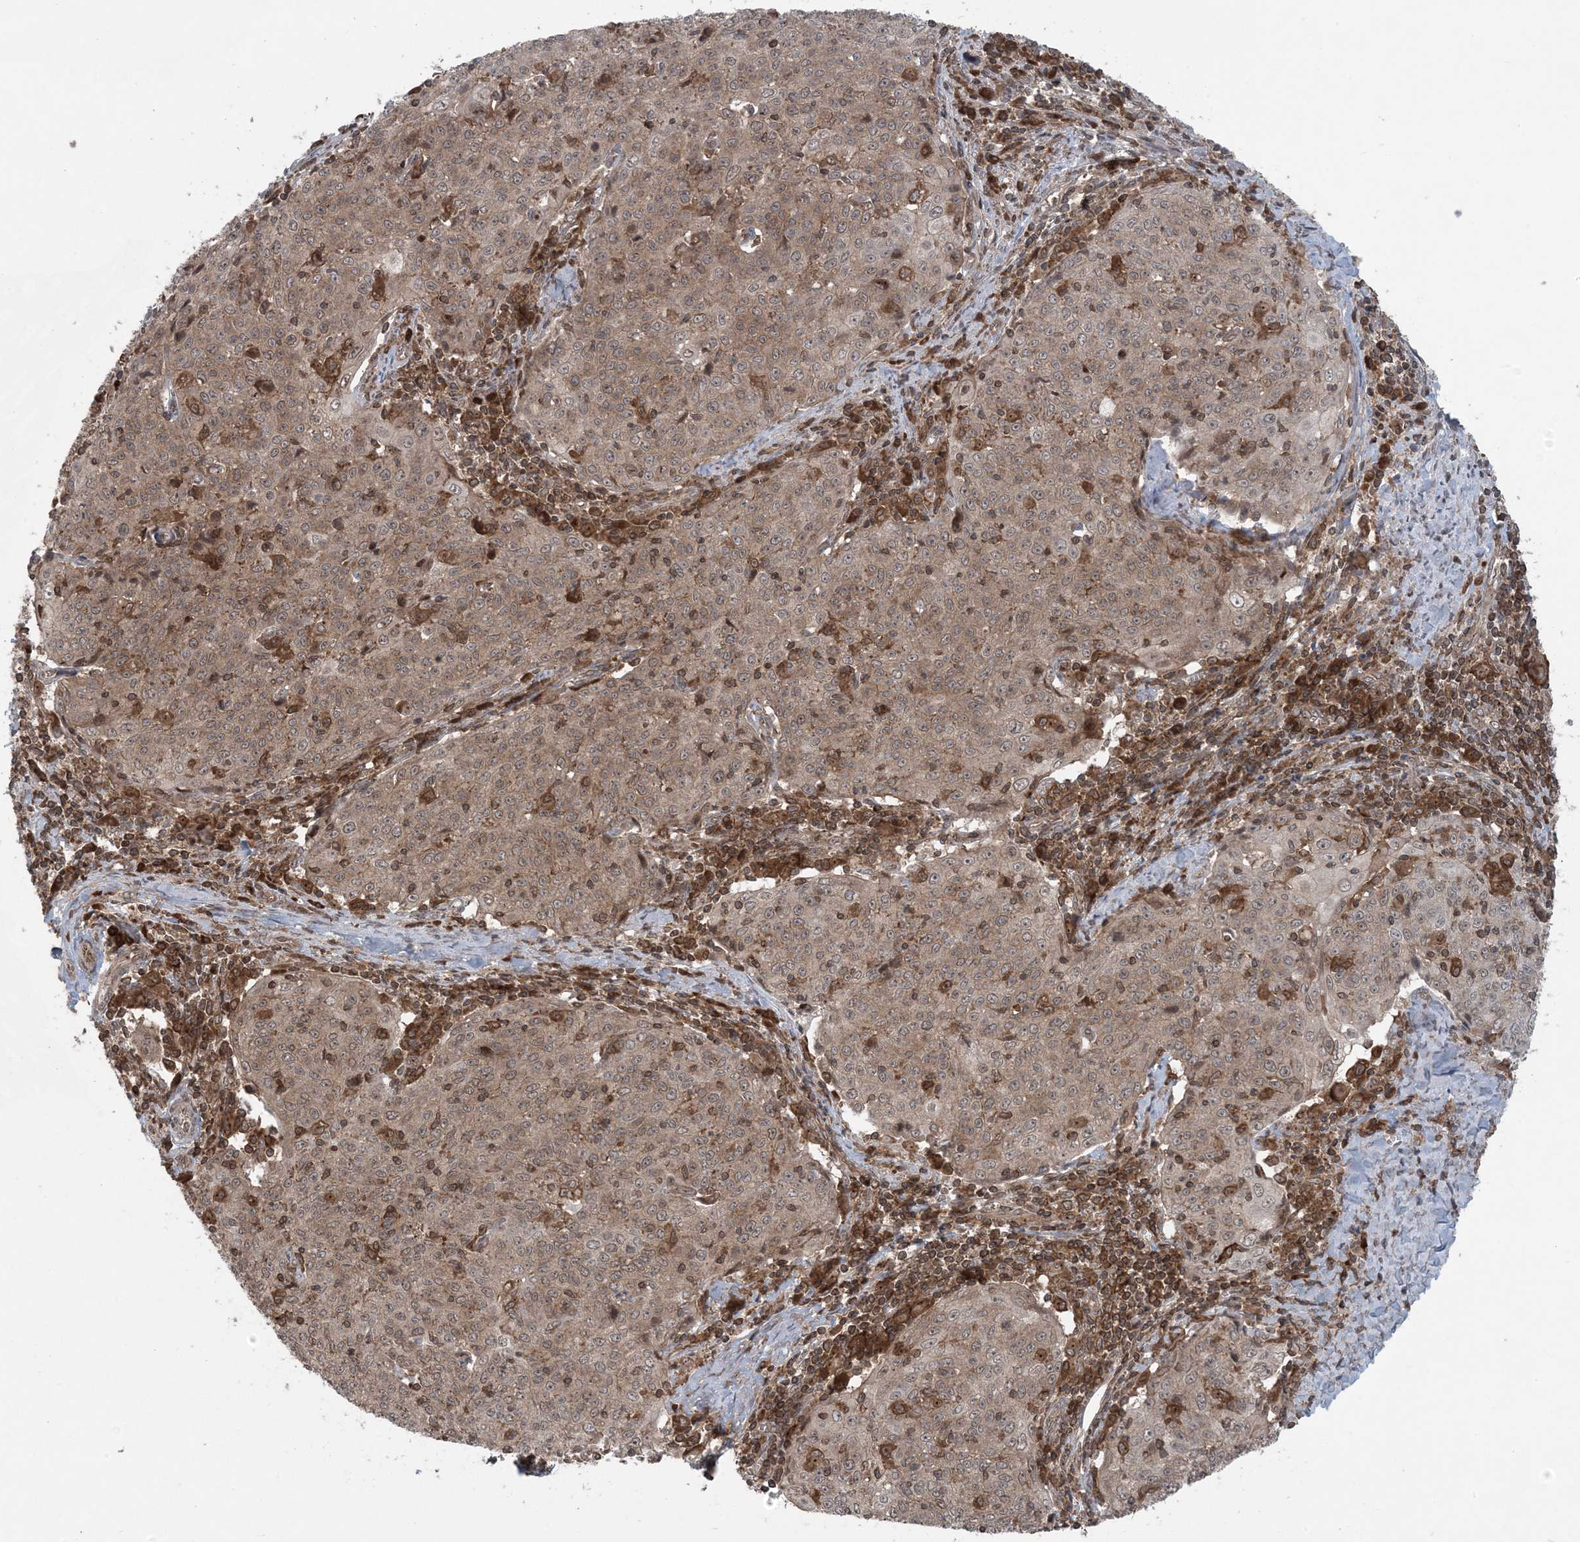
{"staining": {"intensity": "weak", "quantity": ">75%", "location": "cytoplasmic/membranous"}, "tissue": "cervical cancer", "cell_type": "Tumor cells", "image_type": "cancer", "snomed": [{"axis": "morphology", "description": "Squamous cell carcinoma, NOS"}, {"axis": "topography", "description": "Cervix"}], "caption": "High-power microscopy captured an immunohistochemistry (IHC) photomicrograph of cervical cancer, revealing weak cytoplasmic/membranous staining in about >75% of tumor cells. The staining was performed using DAB (3,3'-diaminobenzidine) to visualize the protein expression in brown, while the nuclei were stained in blue with hematoxylin (Magnification: 20x).", "gene": "DDX19B", "patient": {"sex": "female", "age": 48}}